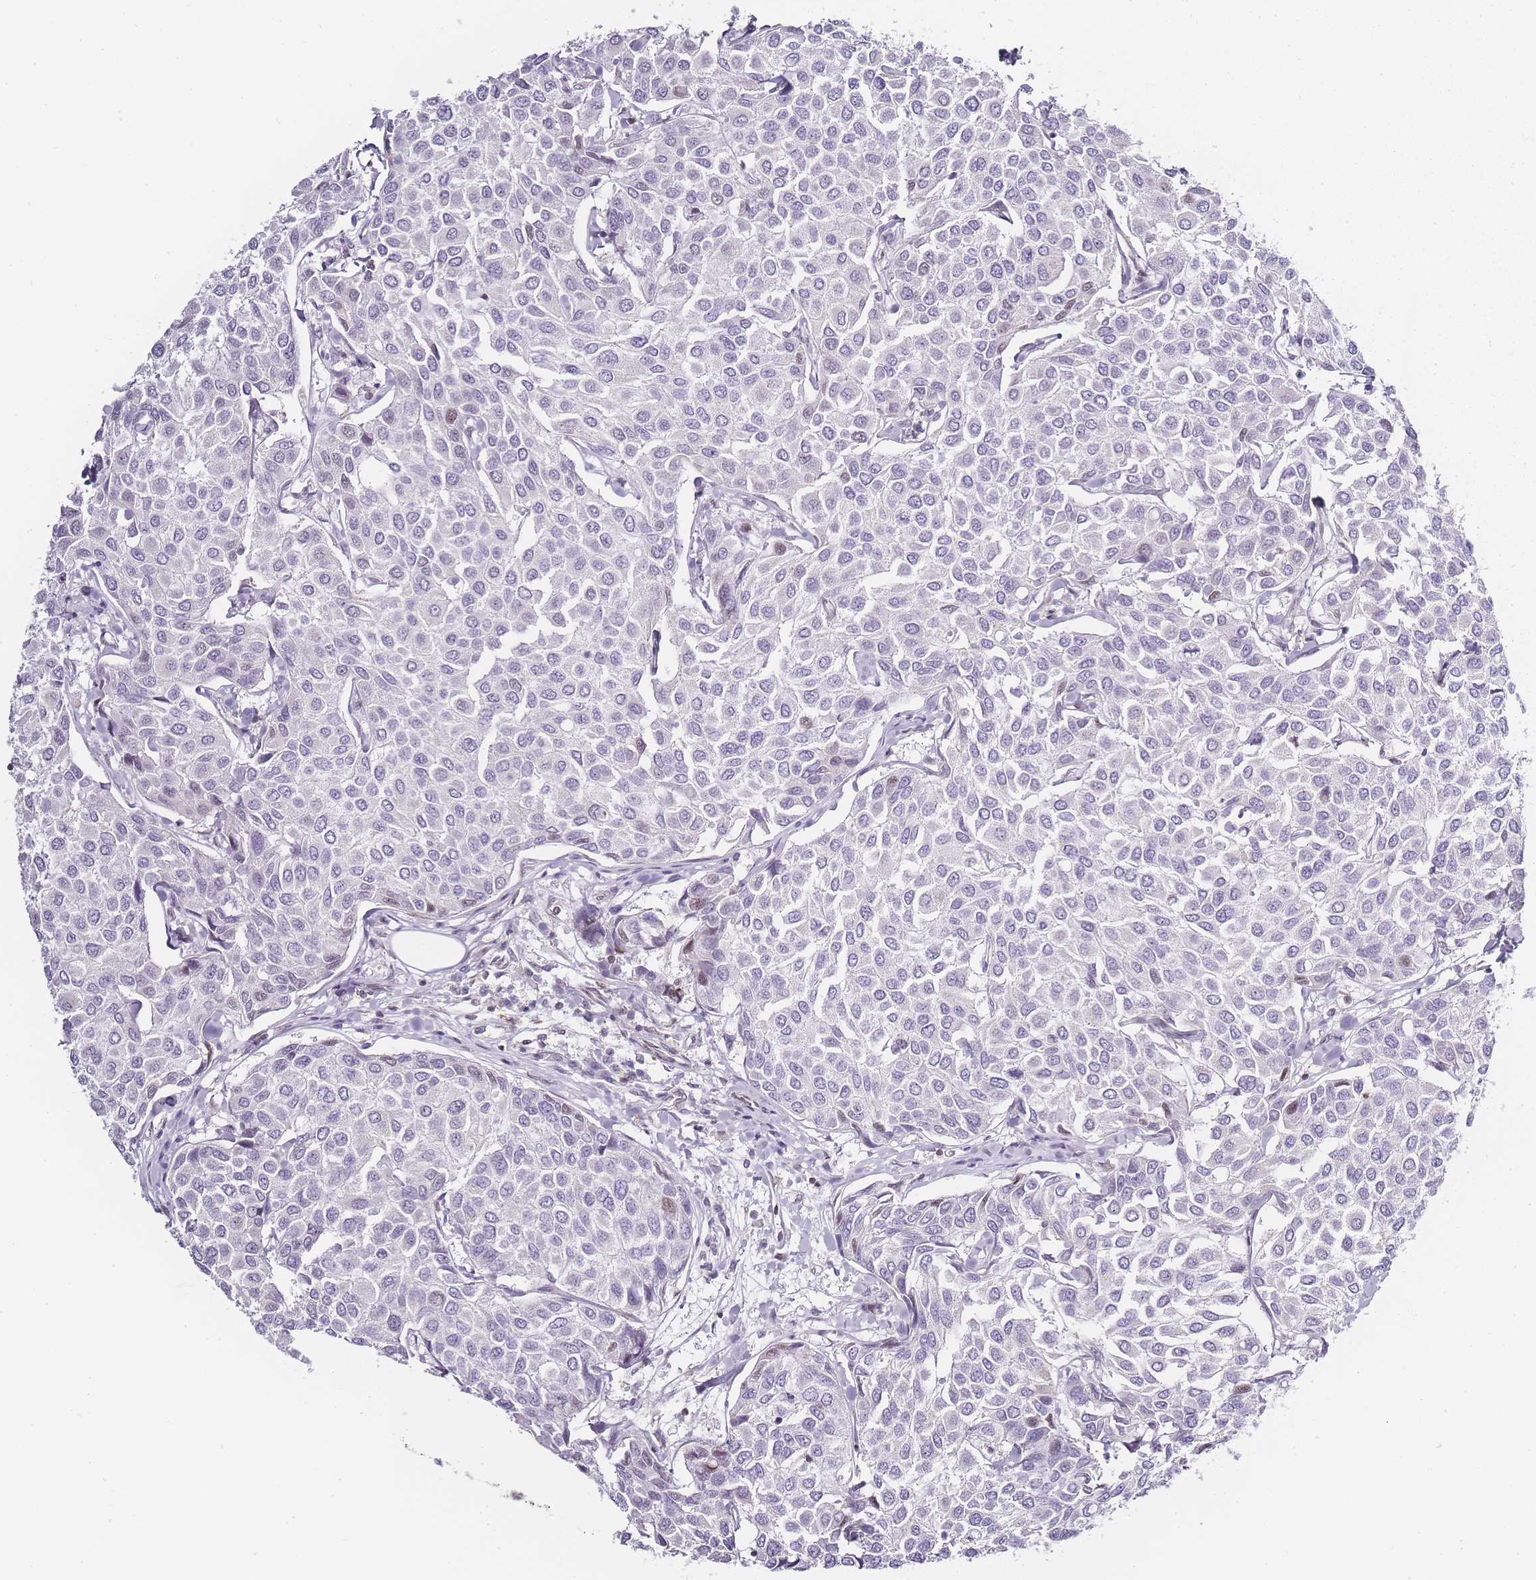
{"staining": {"intensity": "moderate", "quantity": "<25%", "location": "cytoplasmic/membranous"}, "tissue": "breast cancer", "cell_type": "Tumor cells", "image_type": "cancer", "snomed": [{"axis": "morphology", "description": "Duct carcinoma"}, {"axis": "topography", "description": "Breast"}], "caption": "Immunohistochemical staining of human invasive ductal carcinoma (breast) reveals low levels of moderate cytoplasmic/membranous protein expression in approximately <25% of tumor cells.", "gene": "JAKMIP1", "patient": {"sex": "female", "age": 55}}